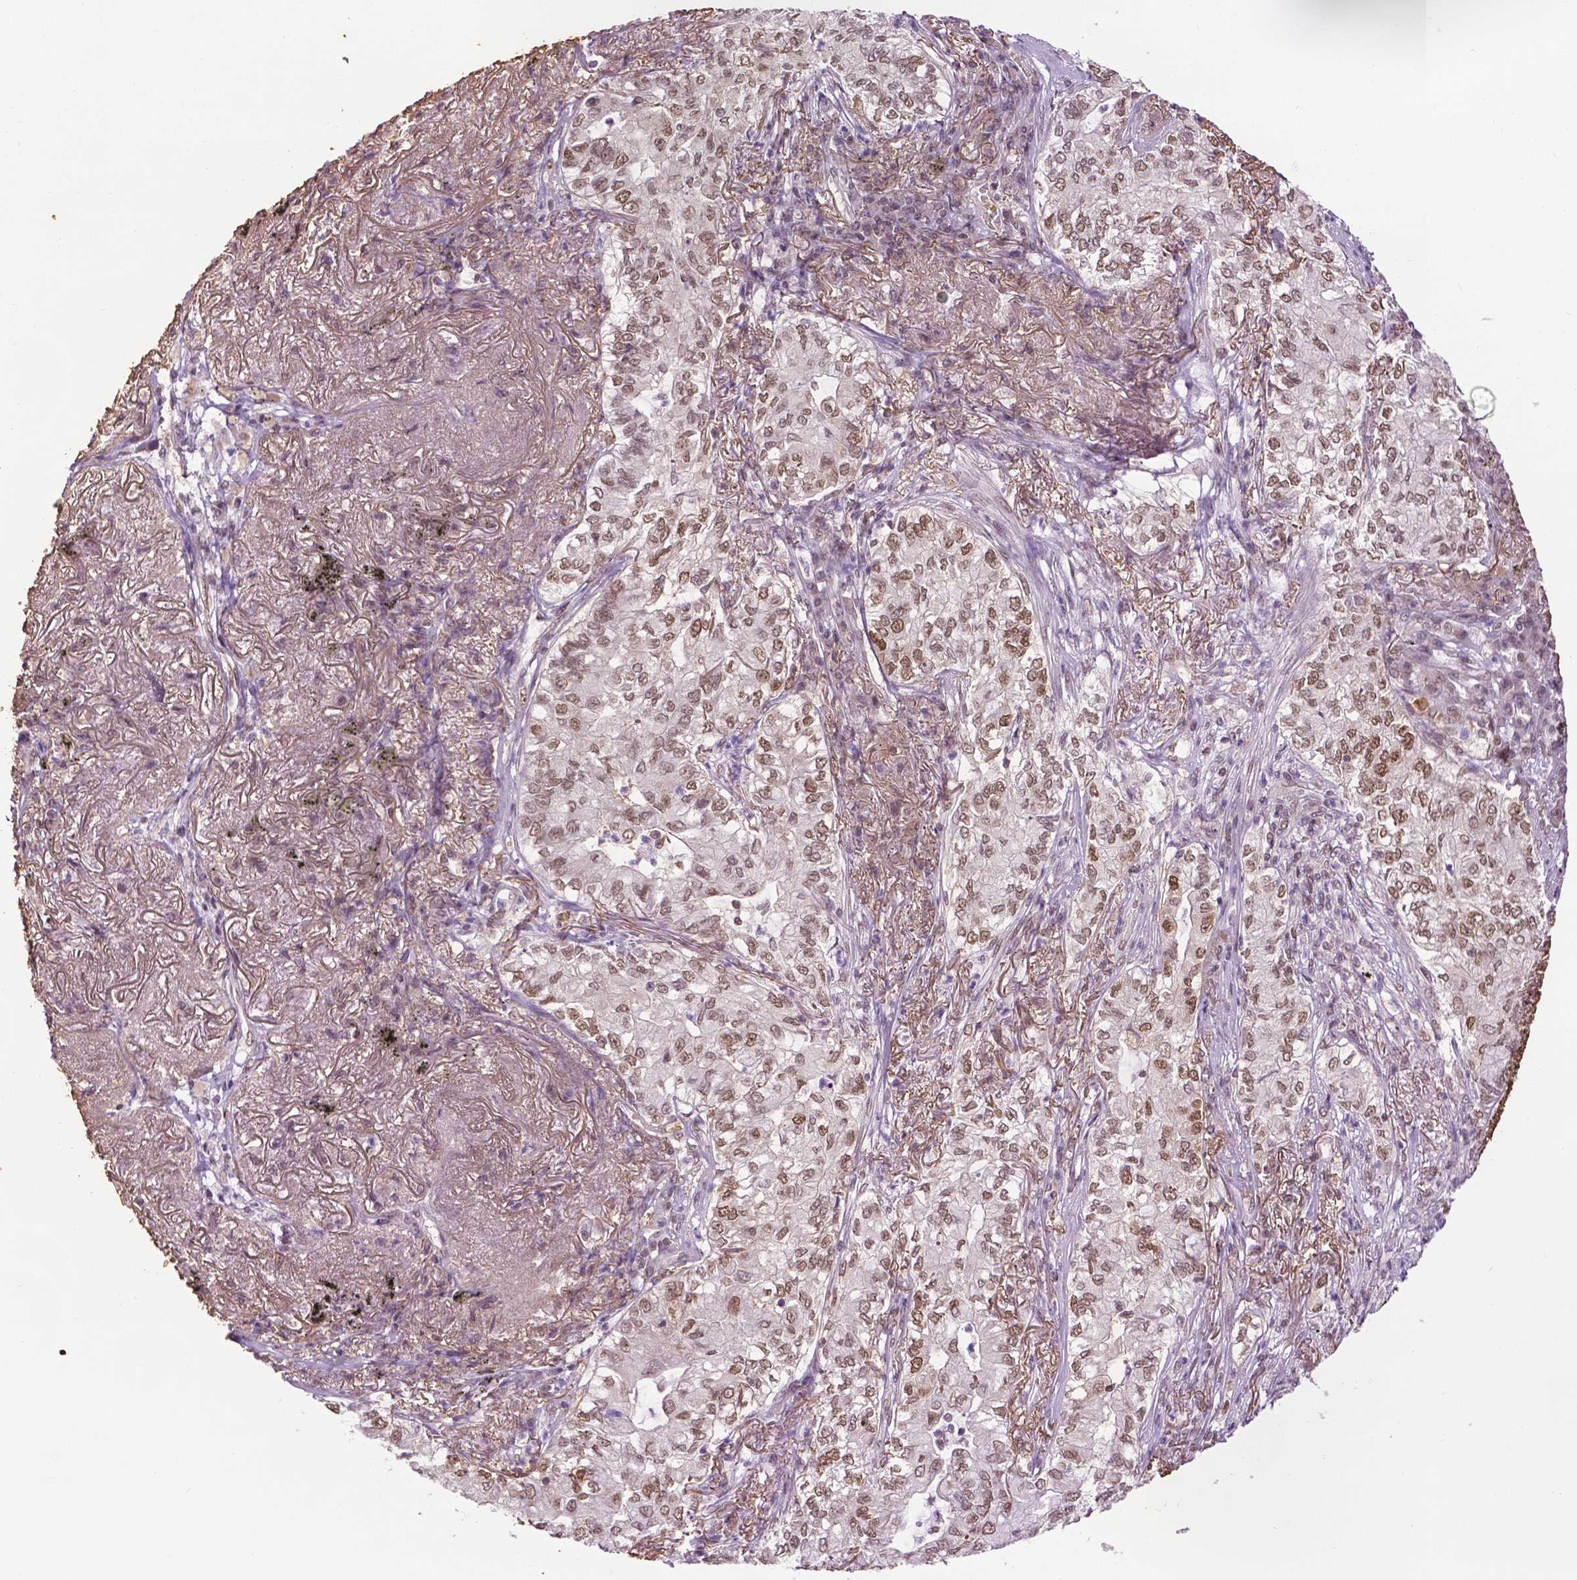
{"staining": {"intensity": "moderate", "quantity": ">75%", "location": "nuclear"}, "tissue": "lung cancer", "cell_type": "Tumor cells", "image_type": "cancer", "snomed": [{"axis": "morphology", "description": "Adenocarcinoma, NOS"}, {"axis": "topography", "description": "Lung"}], "caption": "Tumor cells display medium levels of moderate nuclear staining in about >75% of cells in human adenocarcinoma (lung).", "gene": "UBQLN4", "patient": {"sex": "female", "age": 73}}